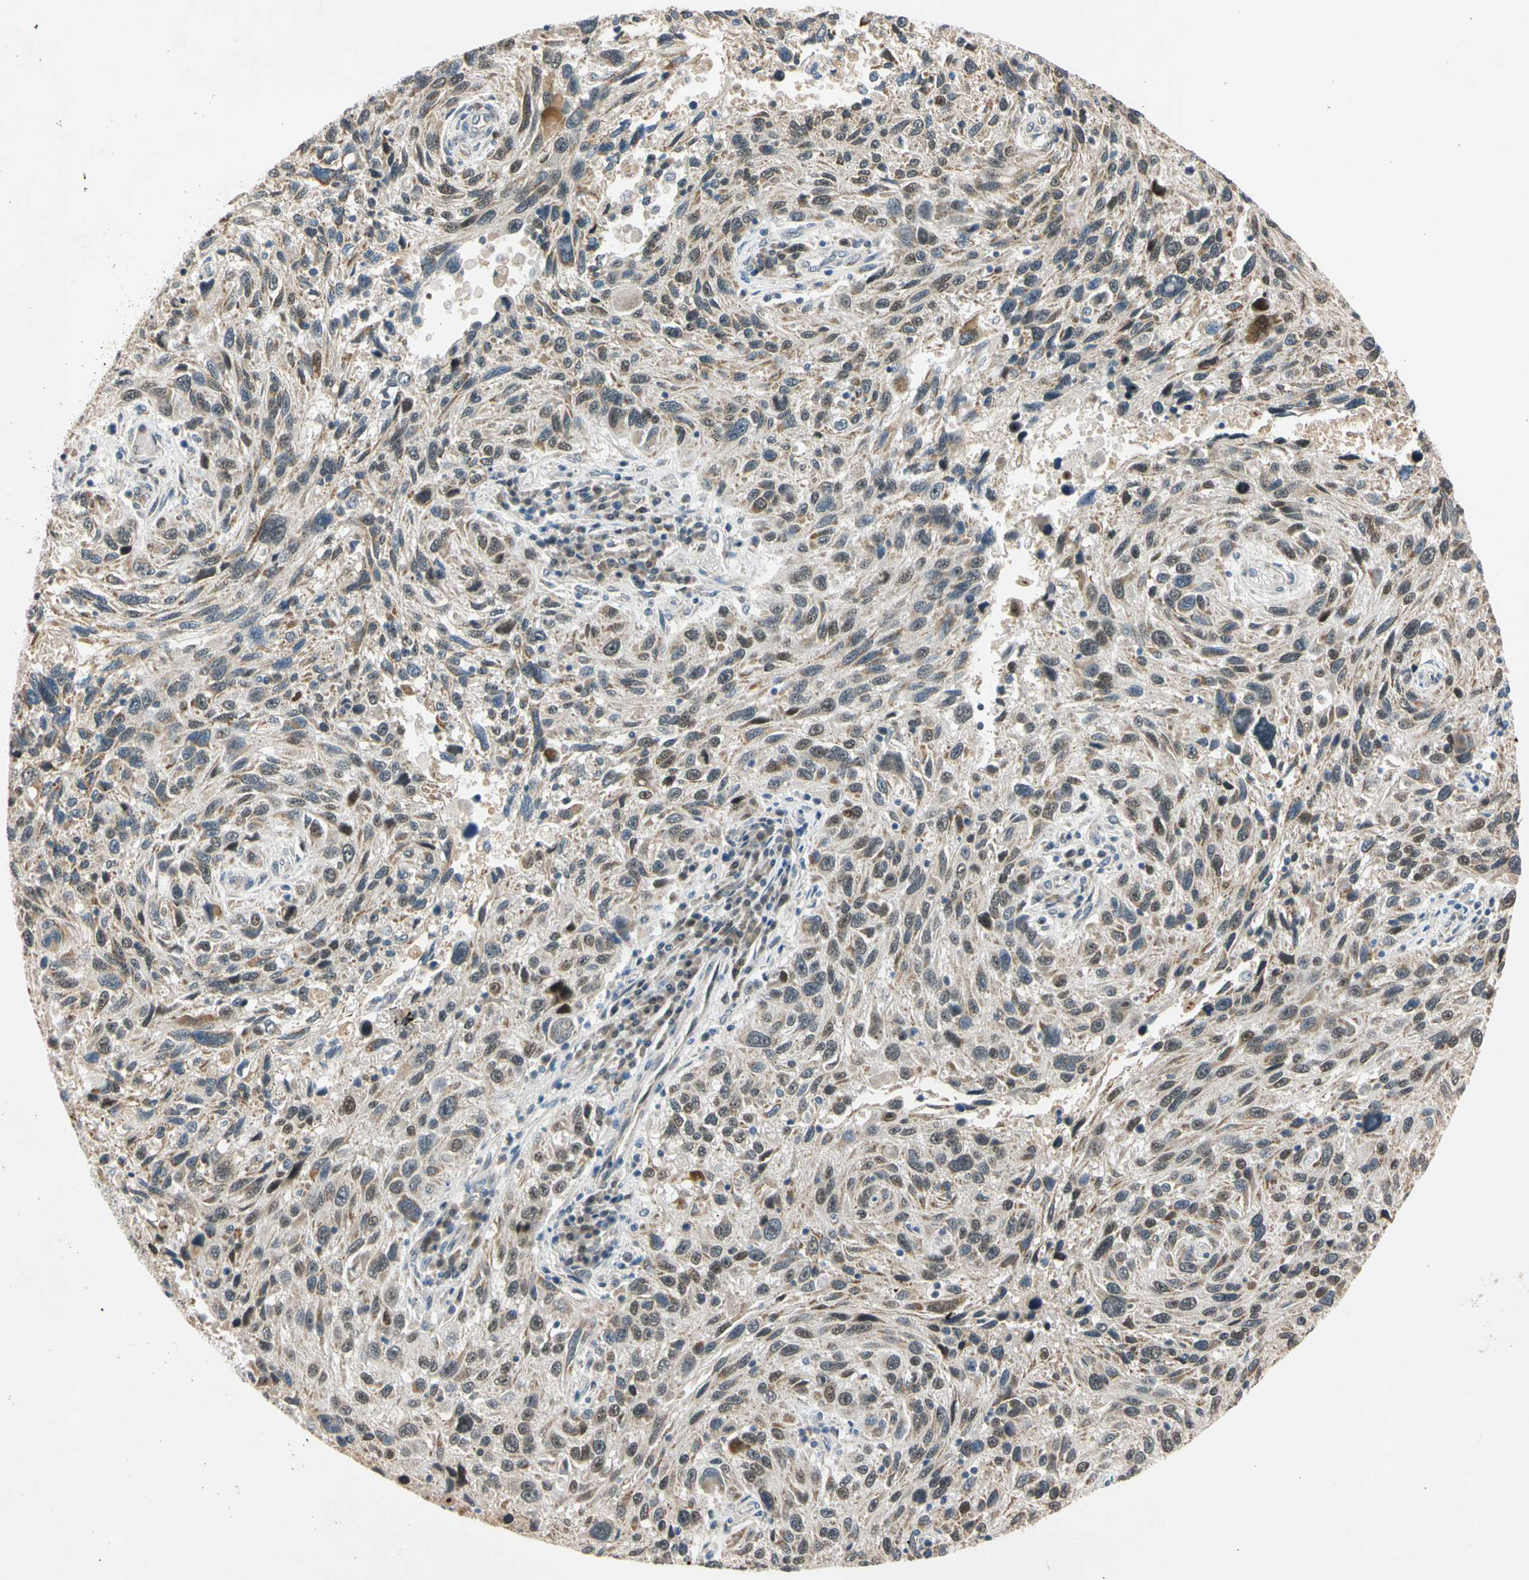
{"staining": {"intensity": "weak", "quantity": "25%-75%", "location": "cytoplasmic/membranous,nuclear"}, "tissue": "melanoma", "cell_type": "Tumor cells", "image_type": "cancer", "snomed": [{"axis": "morphology", "description": "Malignant melanoma, NOS"}, {"axis": "topography", "description": "Skin"}], "caption": "Tumor cells show low levels of weak cytoplasmic/membranous and nuclear positivity in about 25%-75% of cells in human malignant melanoma.", "gene": "RIOX2", "patient": {"sex": "male", "age": 53}}